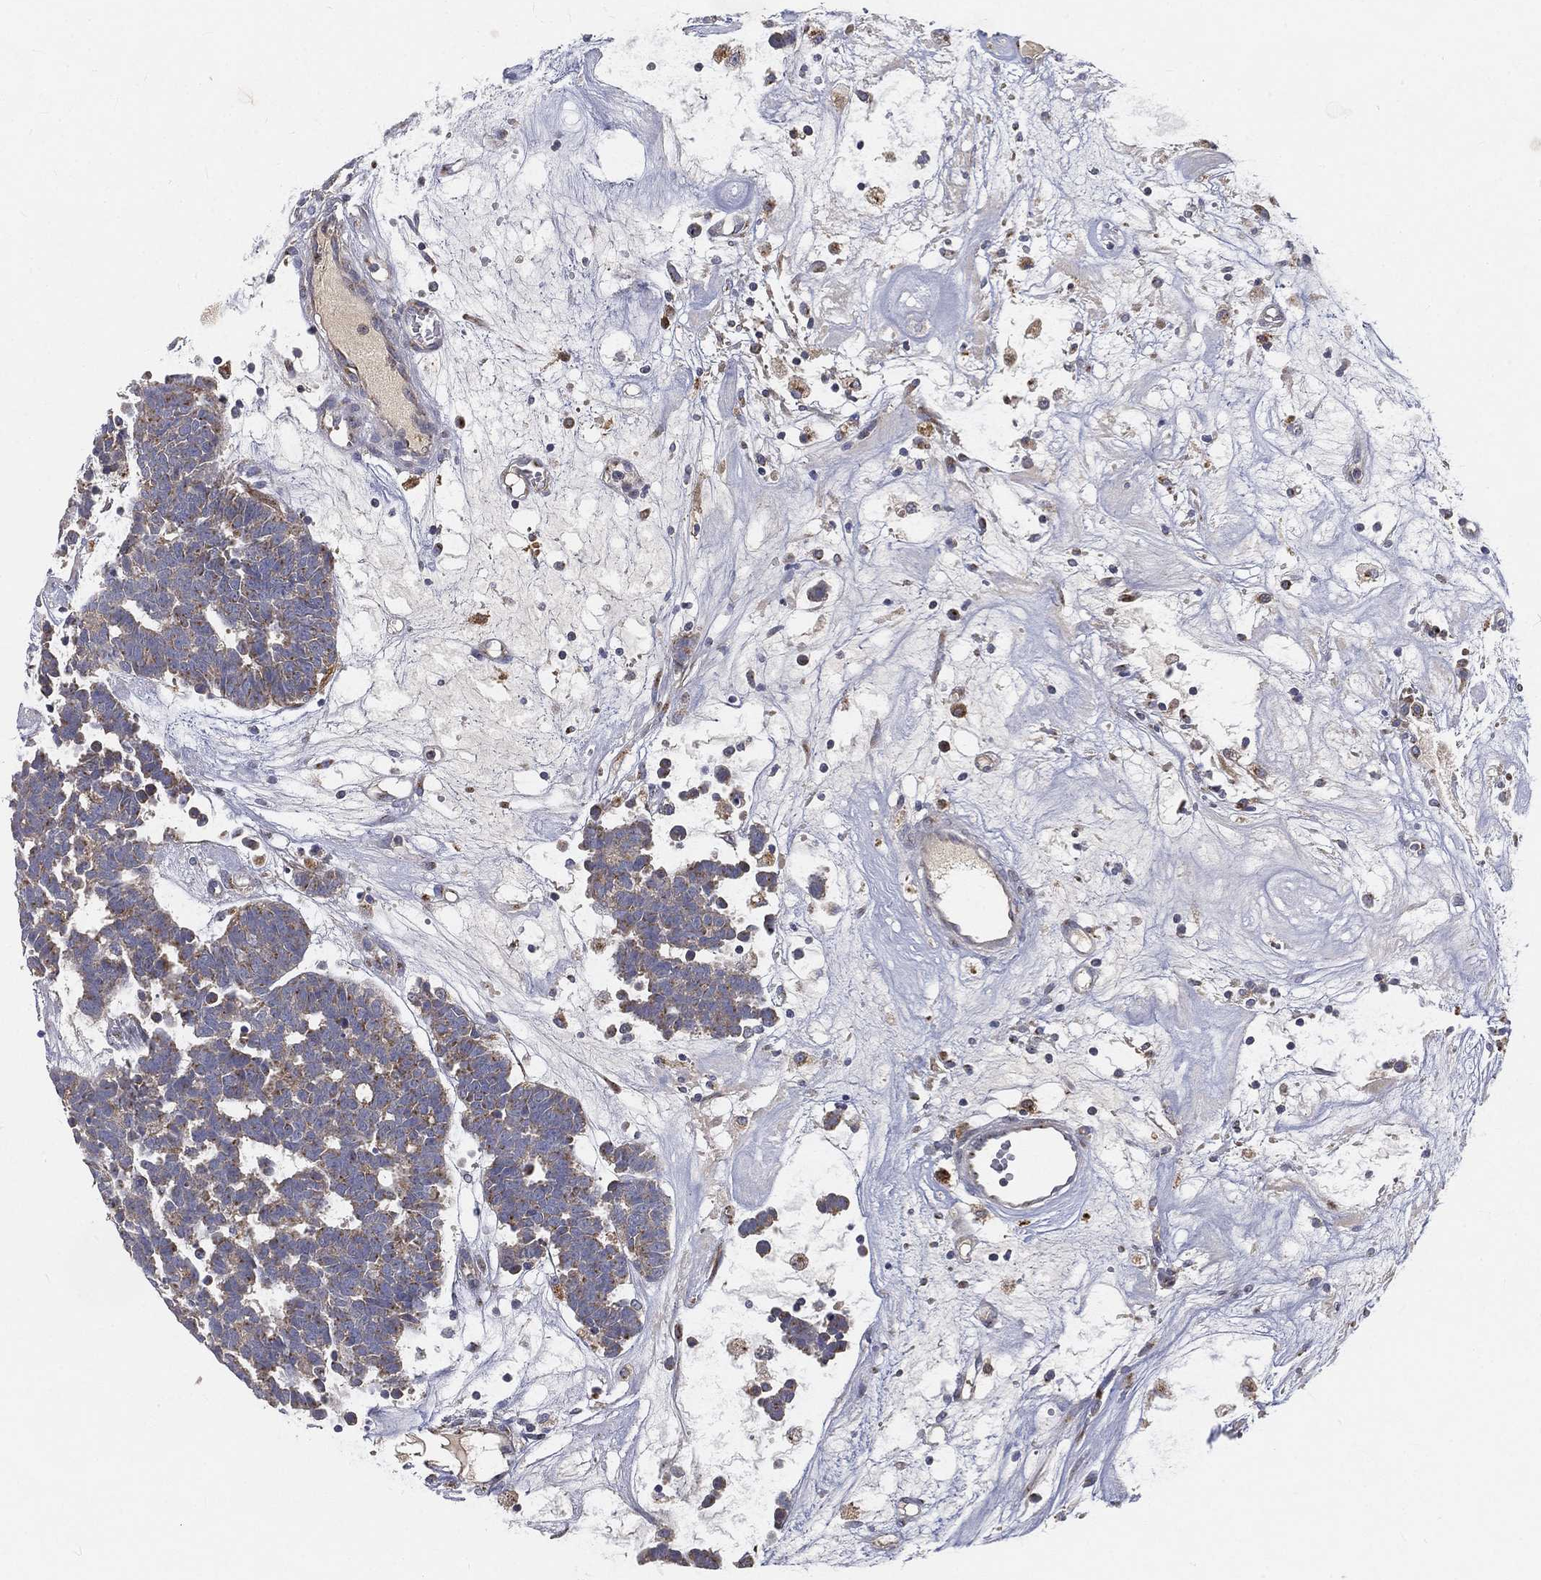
{"staining": {"intensity": "moderate", "quantity": "<25%", "location": "cytoplasmic/membranous"}, "tissue": "head and neck cancer", "cell_type": "Tumor cells", "image_type": "cancer", "snomed": [{"axis": "morphology", "description": "Adenocarcinoma, NOS"}, {"axis": "topography", "description": "Head-Neck"}], "caption": "This is an image of immunohistochemistry (IHC) staining of adenocarcinoma (head and neck), which shows moderate staining in the cytoplasmic/membranous of tumor cells.", "gene": "CTSL", "patient": {"sex": "female", "age": 81}}